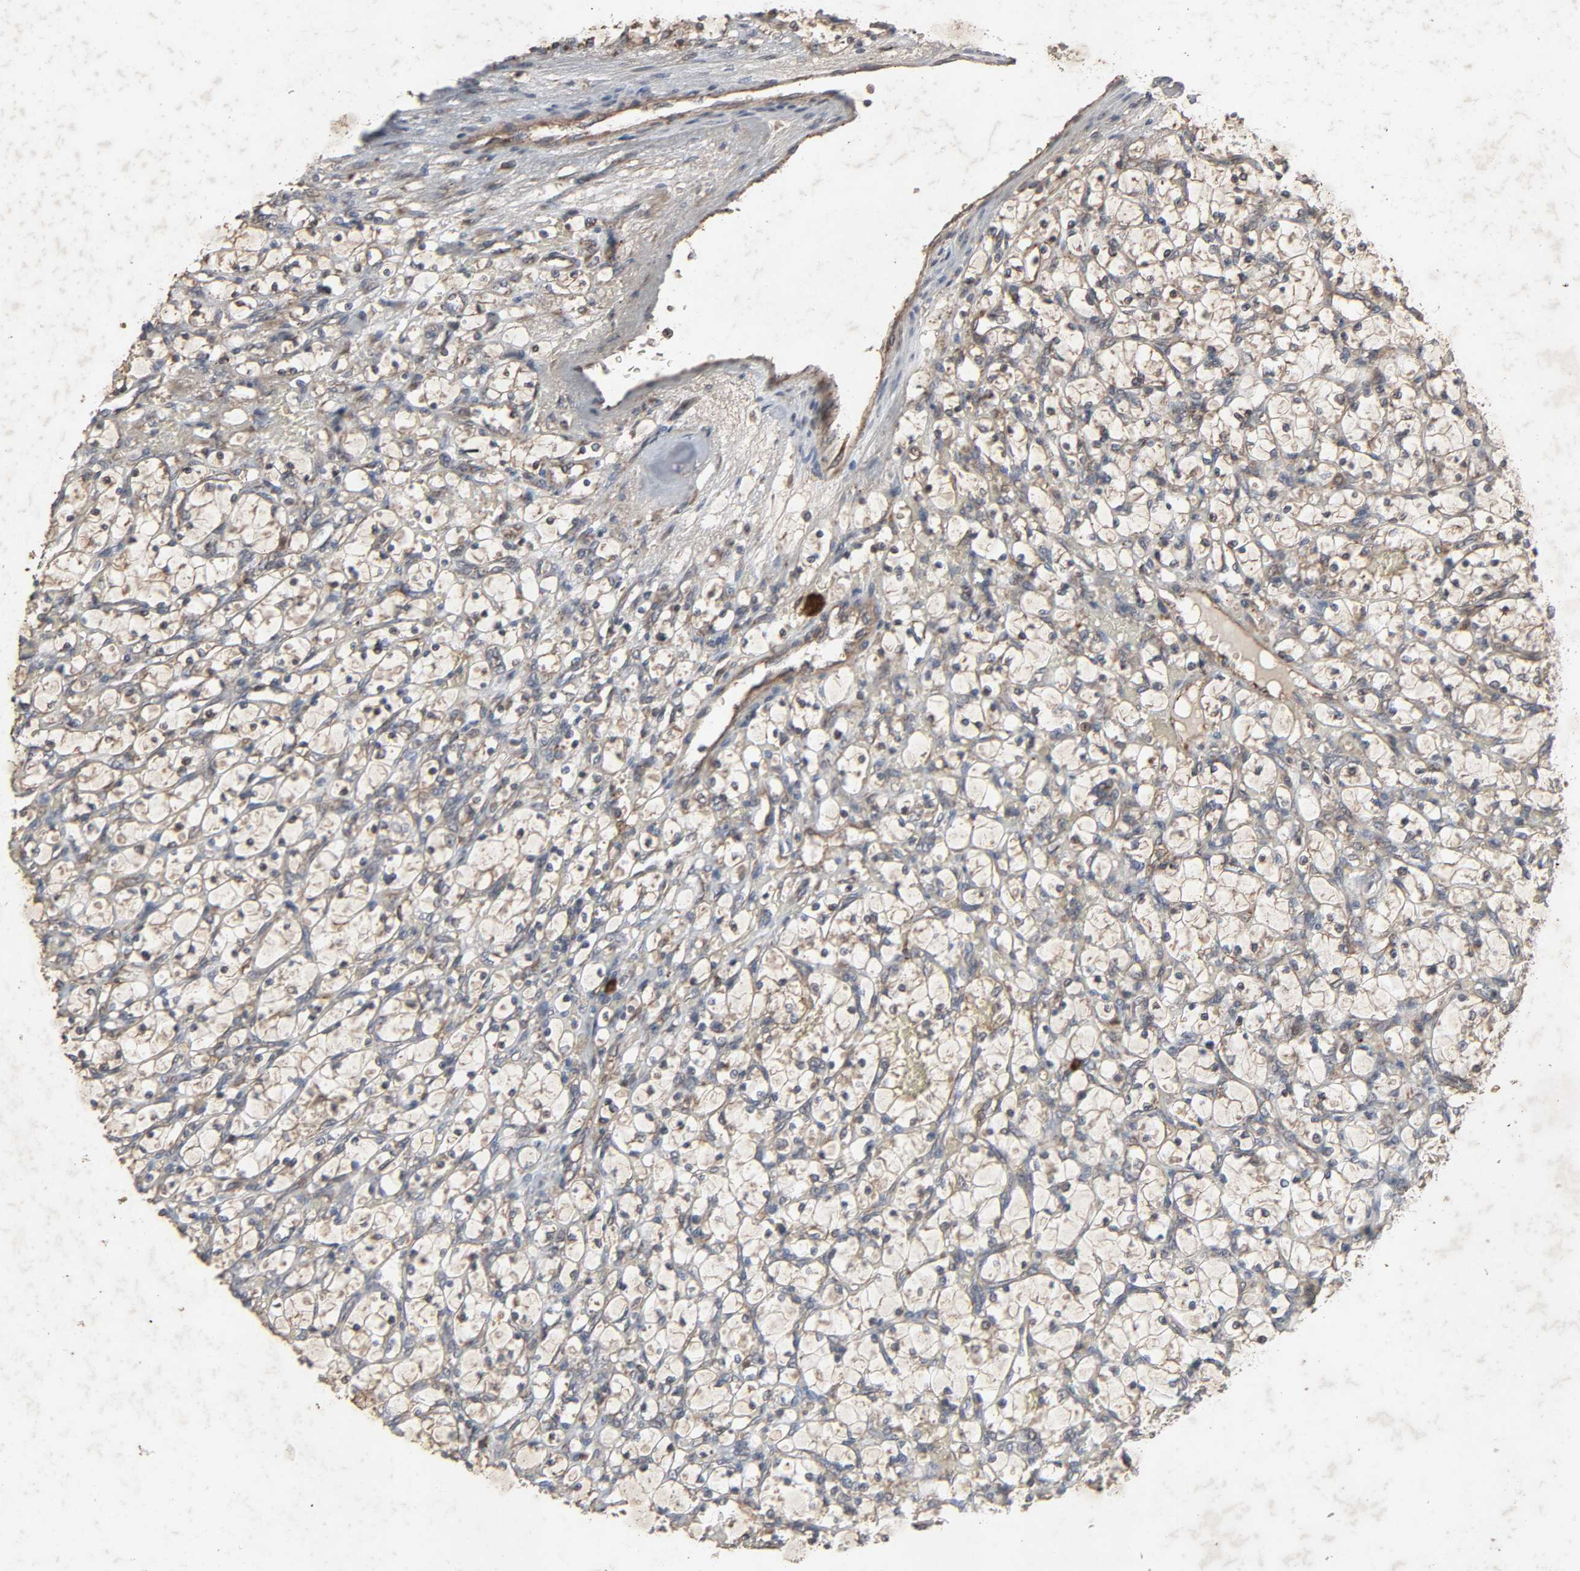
{"staining": {"intensity": "weak", "quantity": "25%-75%", "location": "cytoplasmic/membranous"}, "tissue": "renal cancer", "cell_type": "Tumor cells", "image_type": "cancer", "snomed": [{"axis": "morphology", "description": "Adenocarcinoma, NOS"}, {"axis": "topography", "description": "Kidney"}], "caption": "This micrograph demonstrates immunohistochemistry staining of renal adenocarcinoma, with low weak cytoplasmic/membranous positivity in about 25%-75% of tumor cells.", "gene": "ADCY4", "patient": {"sex": "female", "age": 69}}